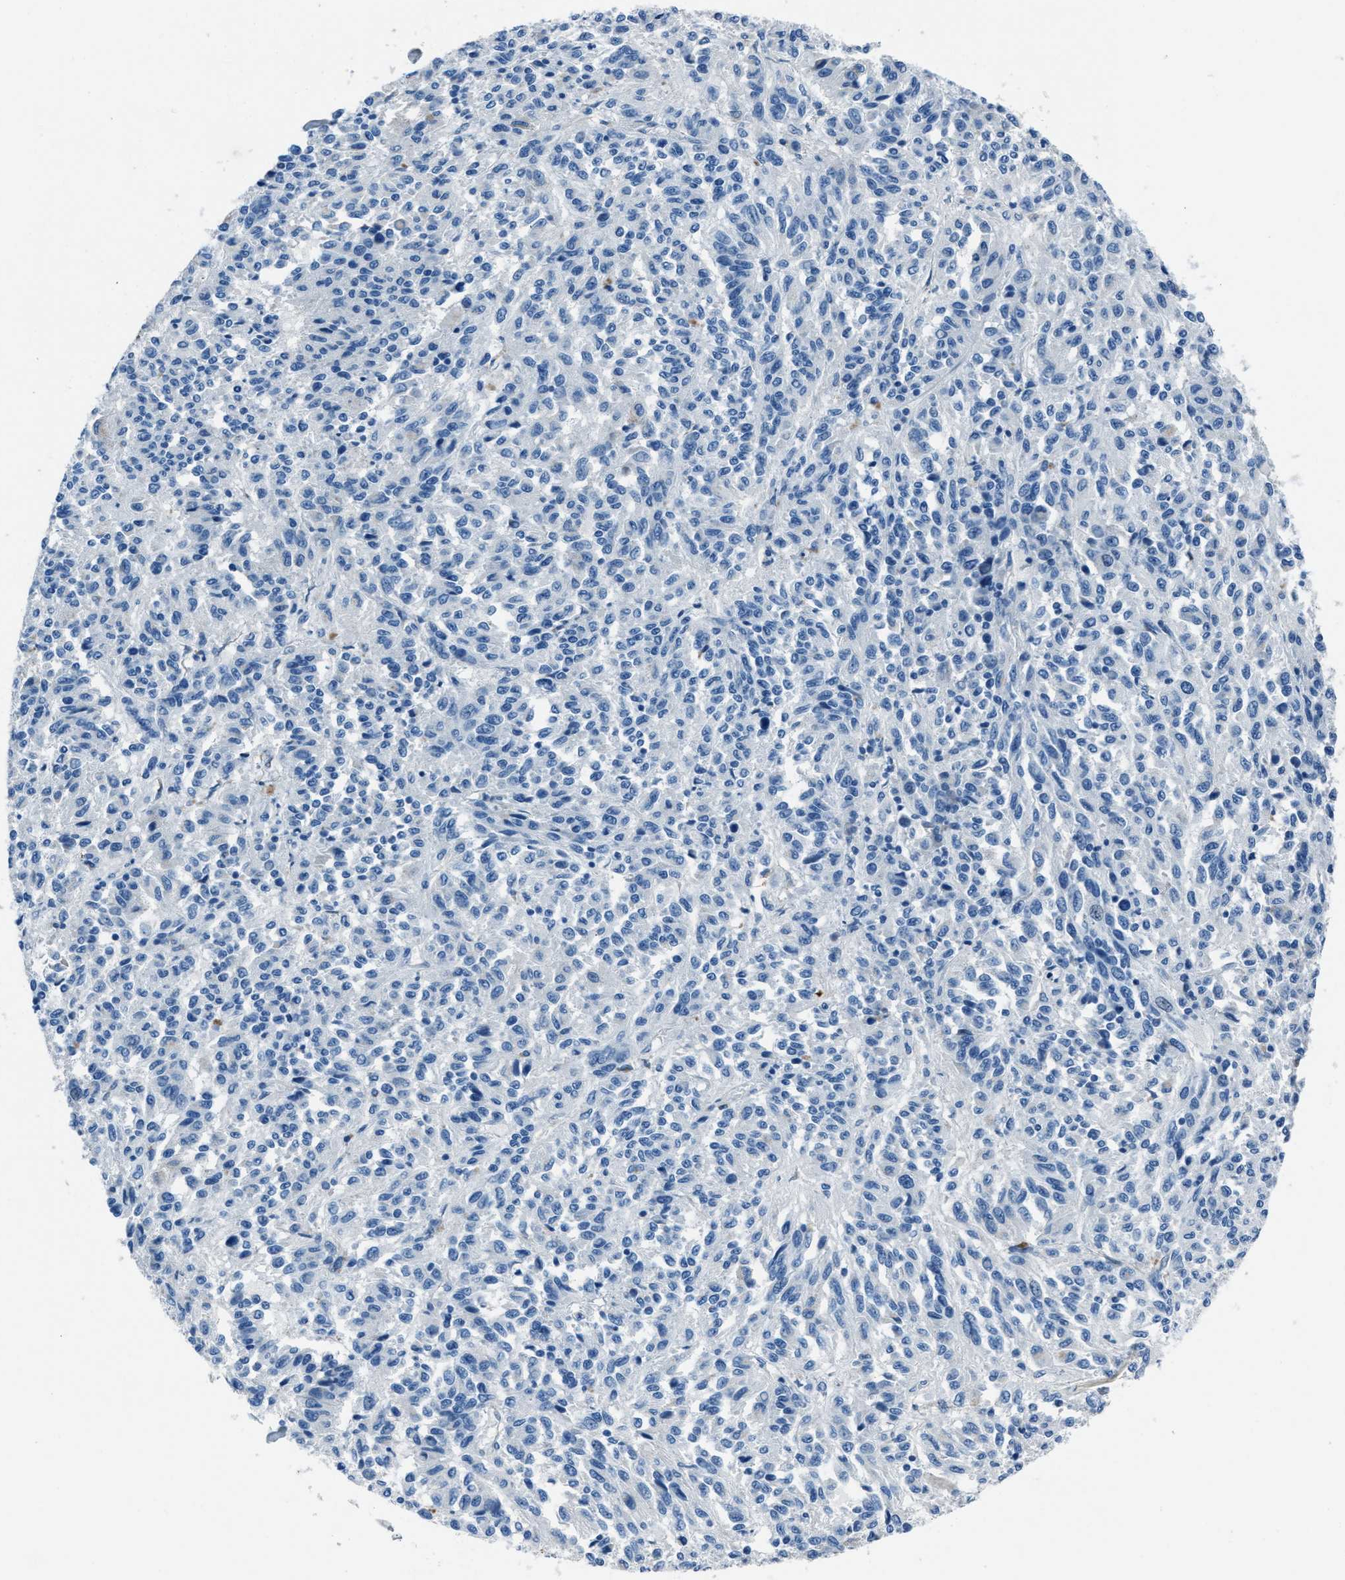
{"staining": {"intensity": "negative", "quantity": "none", "location": "none"}, "tissue": "melanoma", "cell_type": "Tumor cells", "image_type": "cancer", "snomed": [{"axis": "morphology", "description": "Malignant melanoma, Metastatic site"}, {"axis": "topography", "description": "Lung"}], "caption": "This micrograph is of malignant melanoma (metastatic site) stained with immunohistochemistry to label a protein in brown with the nuclei are counter-stained blue. There is no positivity in tumor cells.", "gene": "AMACR", "patient": {"sex": "male", "age": 64}}